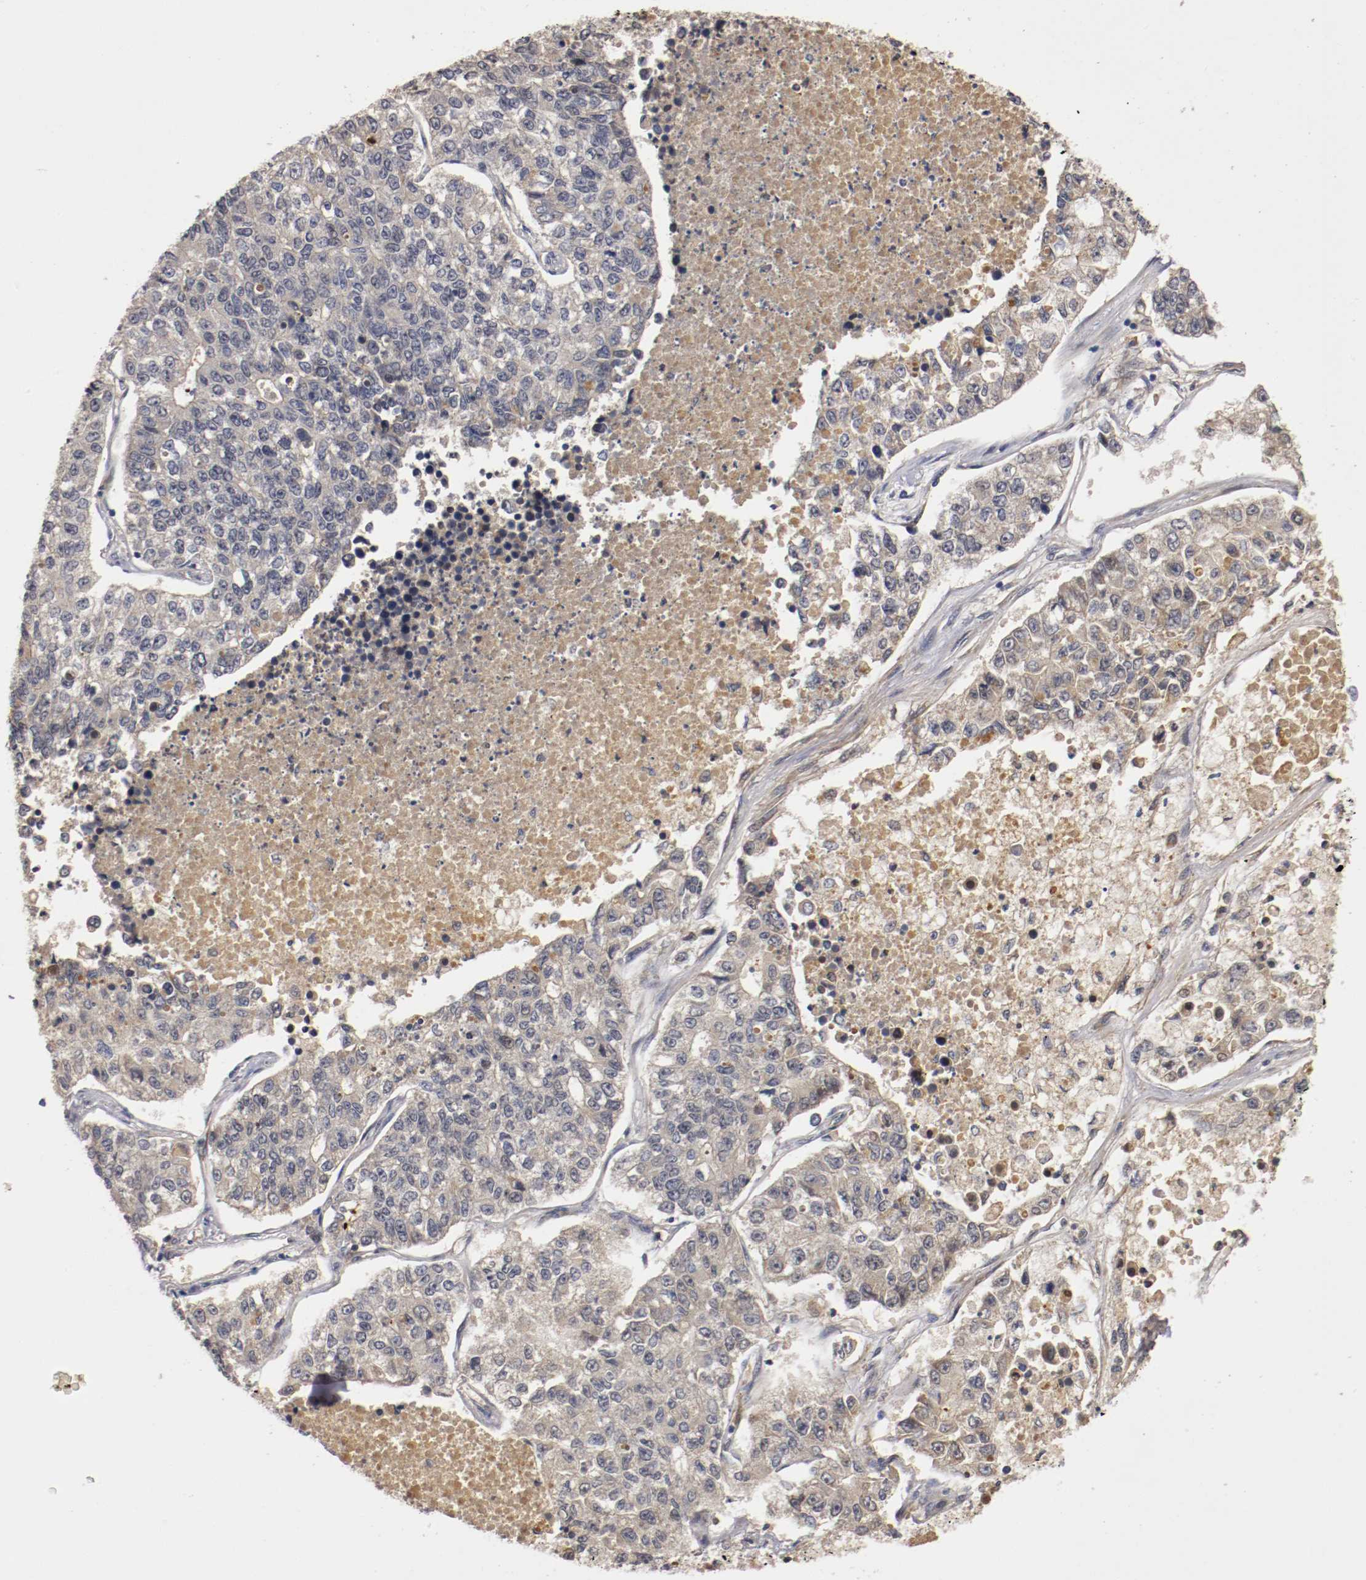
{"staining": {"intensity": "weak", "quantity": "25%-75%", "location": "cytoplasmic/membranous"}, "tissue": "lung cancer", "cell_type": "Tumor cells", "image_type": "cancer", "snomed": [{"axis": "morphology", "description": "Adenocarcinoma, NOS"}, {"axis": "topography", "description": "Lung"}], "caption": "This is a photomicrograph of immunohistochemistry staining of lung cancer (adenocarcinoma), which shows weak staining in the cytoplasmic/membranous of tumor cells.", "gene": "TNFRSF1B", "patient": {"sex": "male", "age": 49}}